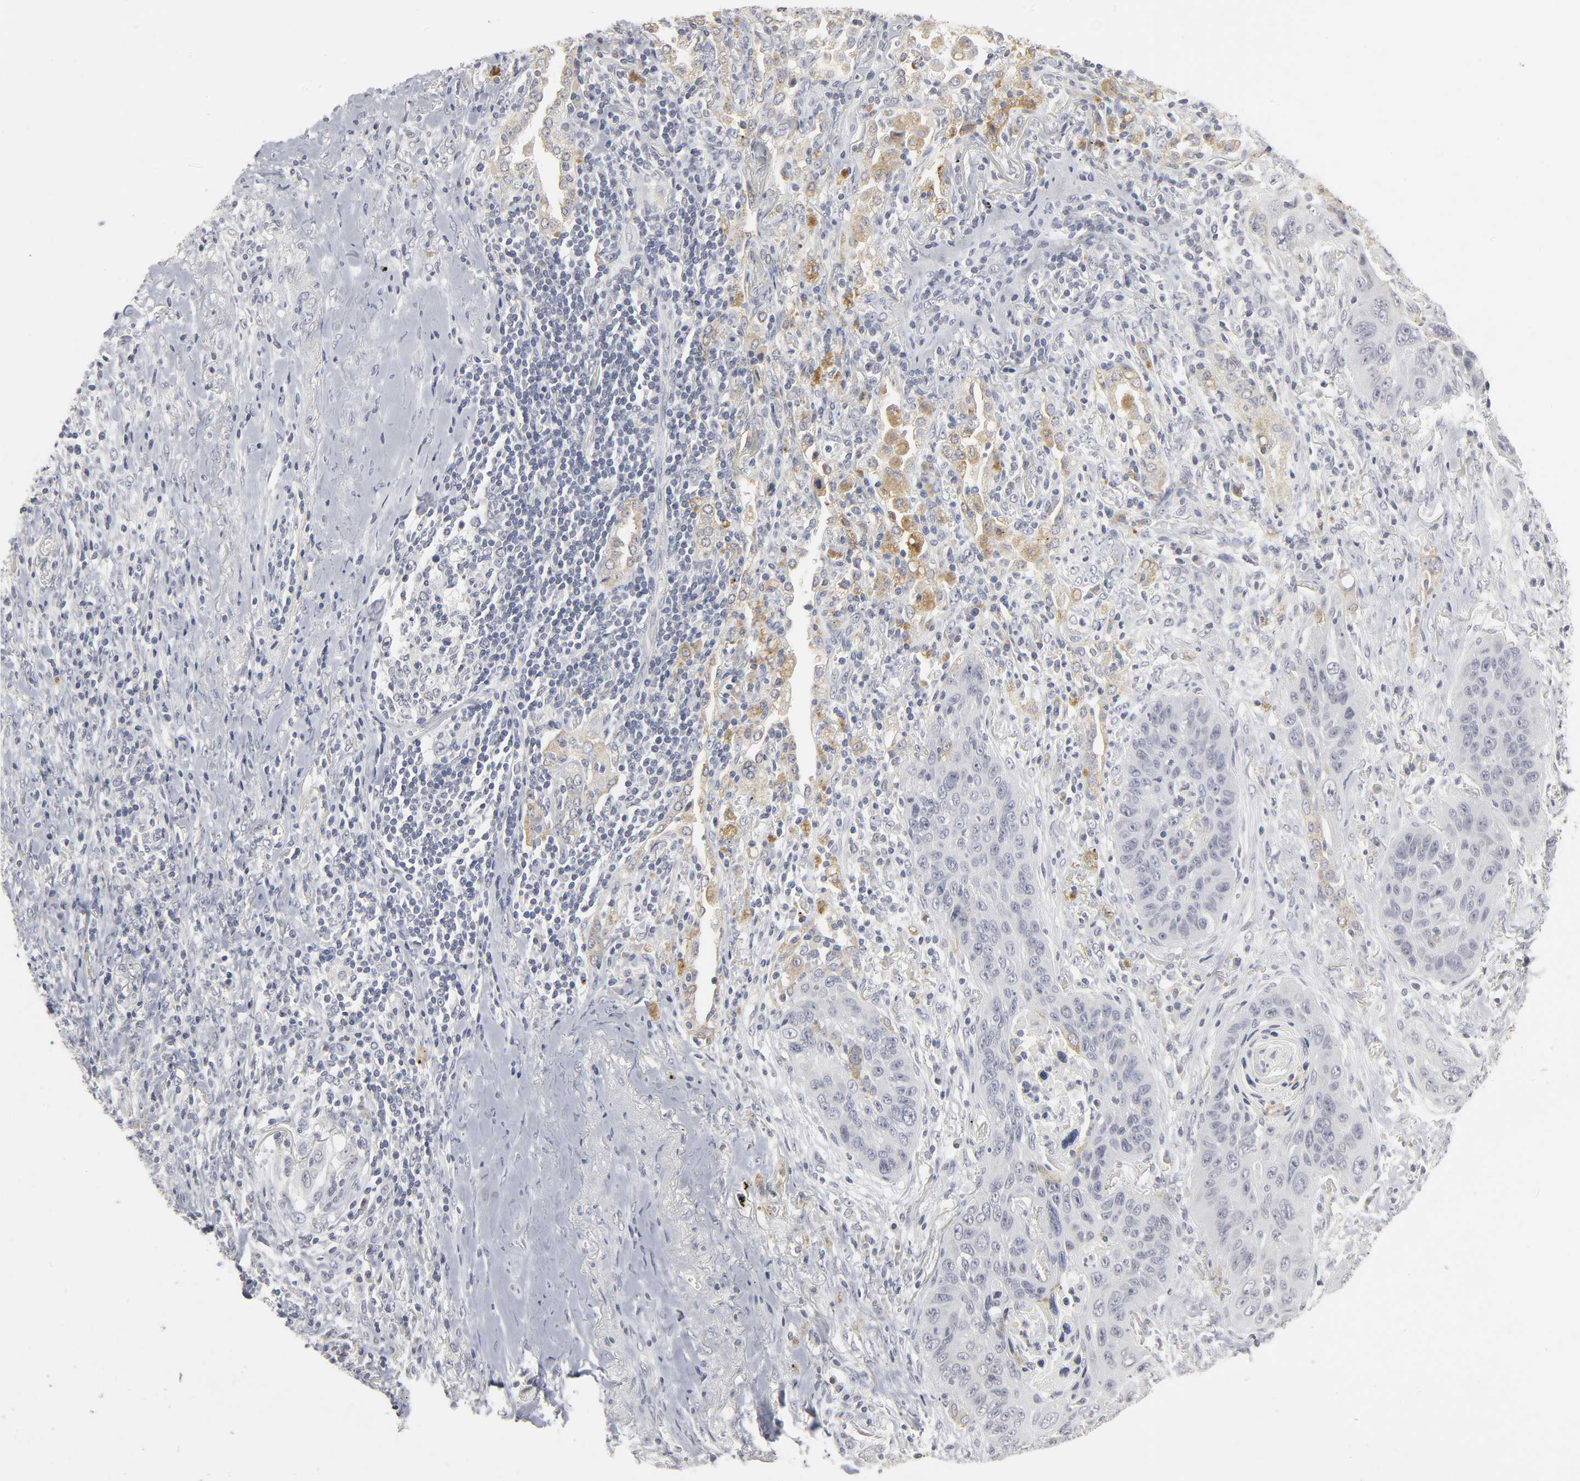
{"staining": {"intensity": "moderate", "quantity": "<25%", "location": "cytoplasmic/membranous"}, "tissue": "lung cancer", "cell_type": "Tumor cells", "image_type": "cancer", "snomed": [{"axis": "morphology", "description": "Squamous cell carcinoma, NOS"}, {"axis": "topography", "description": "Lung"}], "caption": "Human squamous cell carcinoma (lung) stained for a protein (brown) exhibits moderate cytoplasmic/membranous positive staining in approximately <25% of tumor cells.", "gene": "TCAP", "patient": {"sex": "female", "age": 67}}